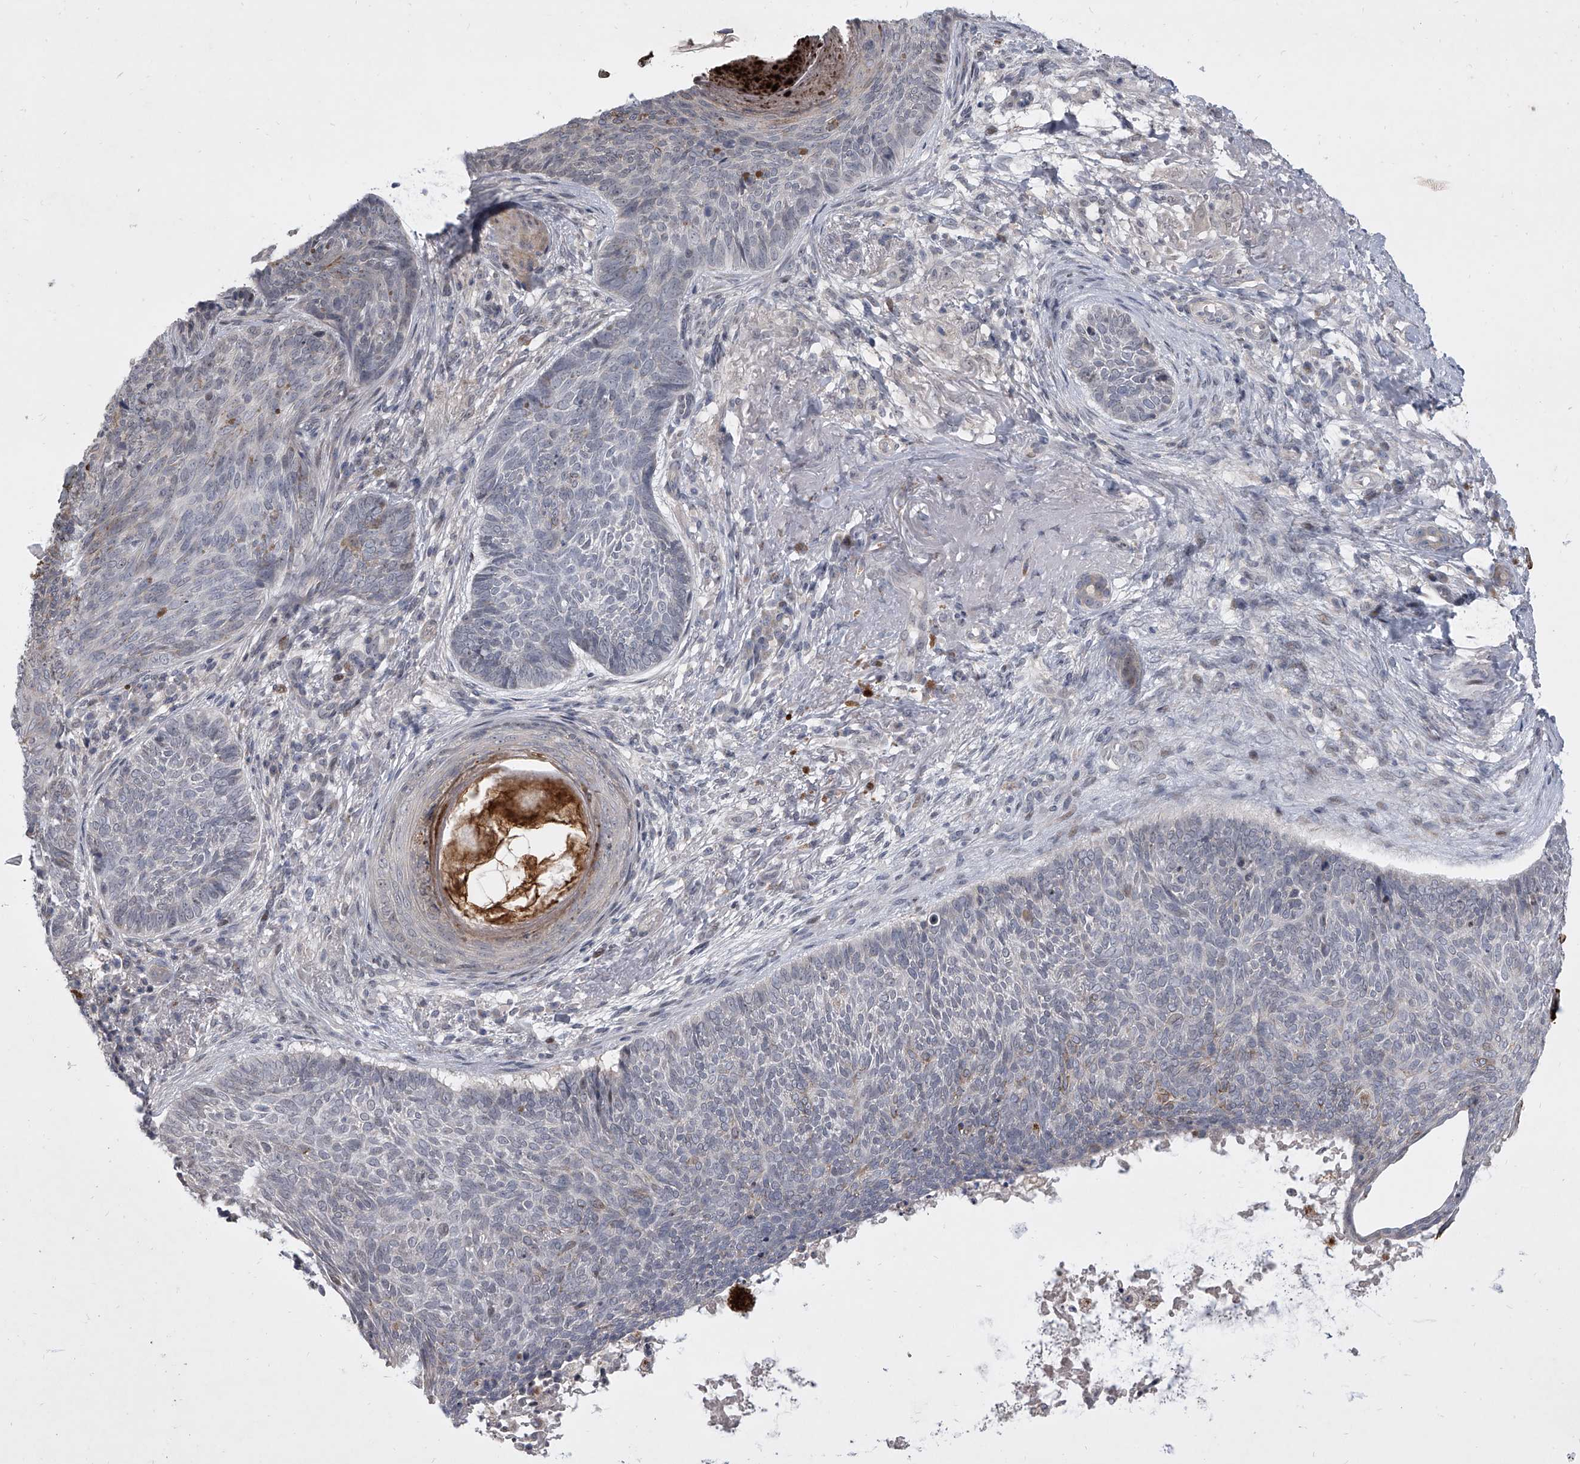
{"staining": {"intensity": "negative", "quantity": "none", "location": "none"}, "tissue": "skin cancer", "cell_type": "Tumor cells", "image_type": "cancer", "snomed": [{"axis": "morphology", "description": "Basal cell carcinoma"}, {"axis": "topography", "description": "Skin"}], "caption": "Tumor cells are negative for brown protein staining in basal cell carcinoma (skin). (Brightfield microscopy of DAB (3,3'-diaminobenzidine) immunohistochemistry at high magnification).", "gene": "HEATR6", "patient": {"sex": "male", "age": 85}}